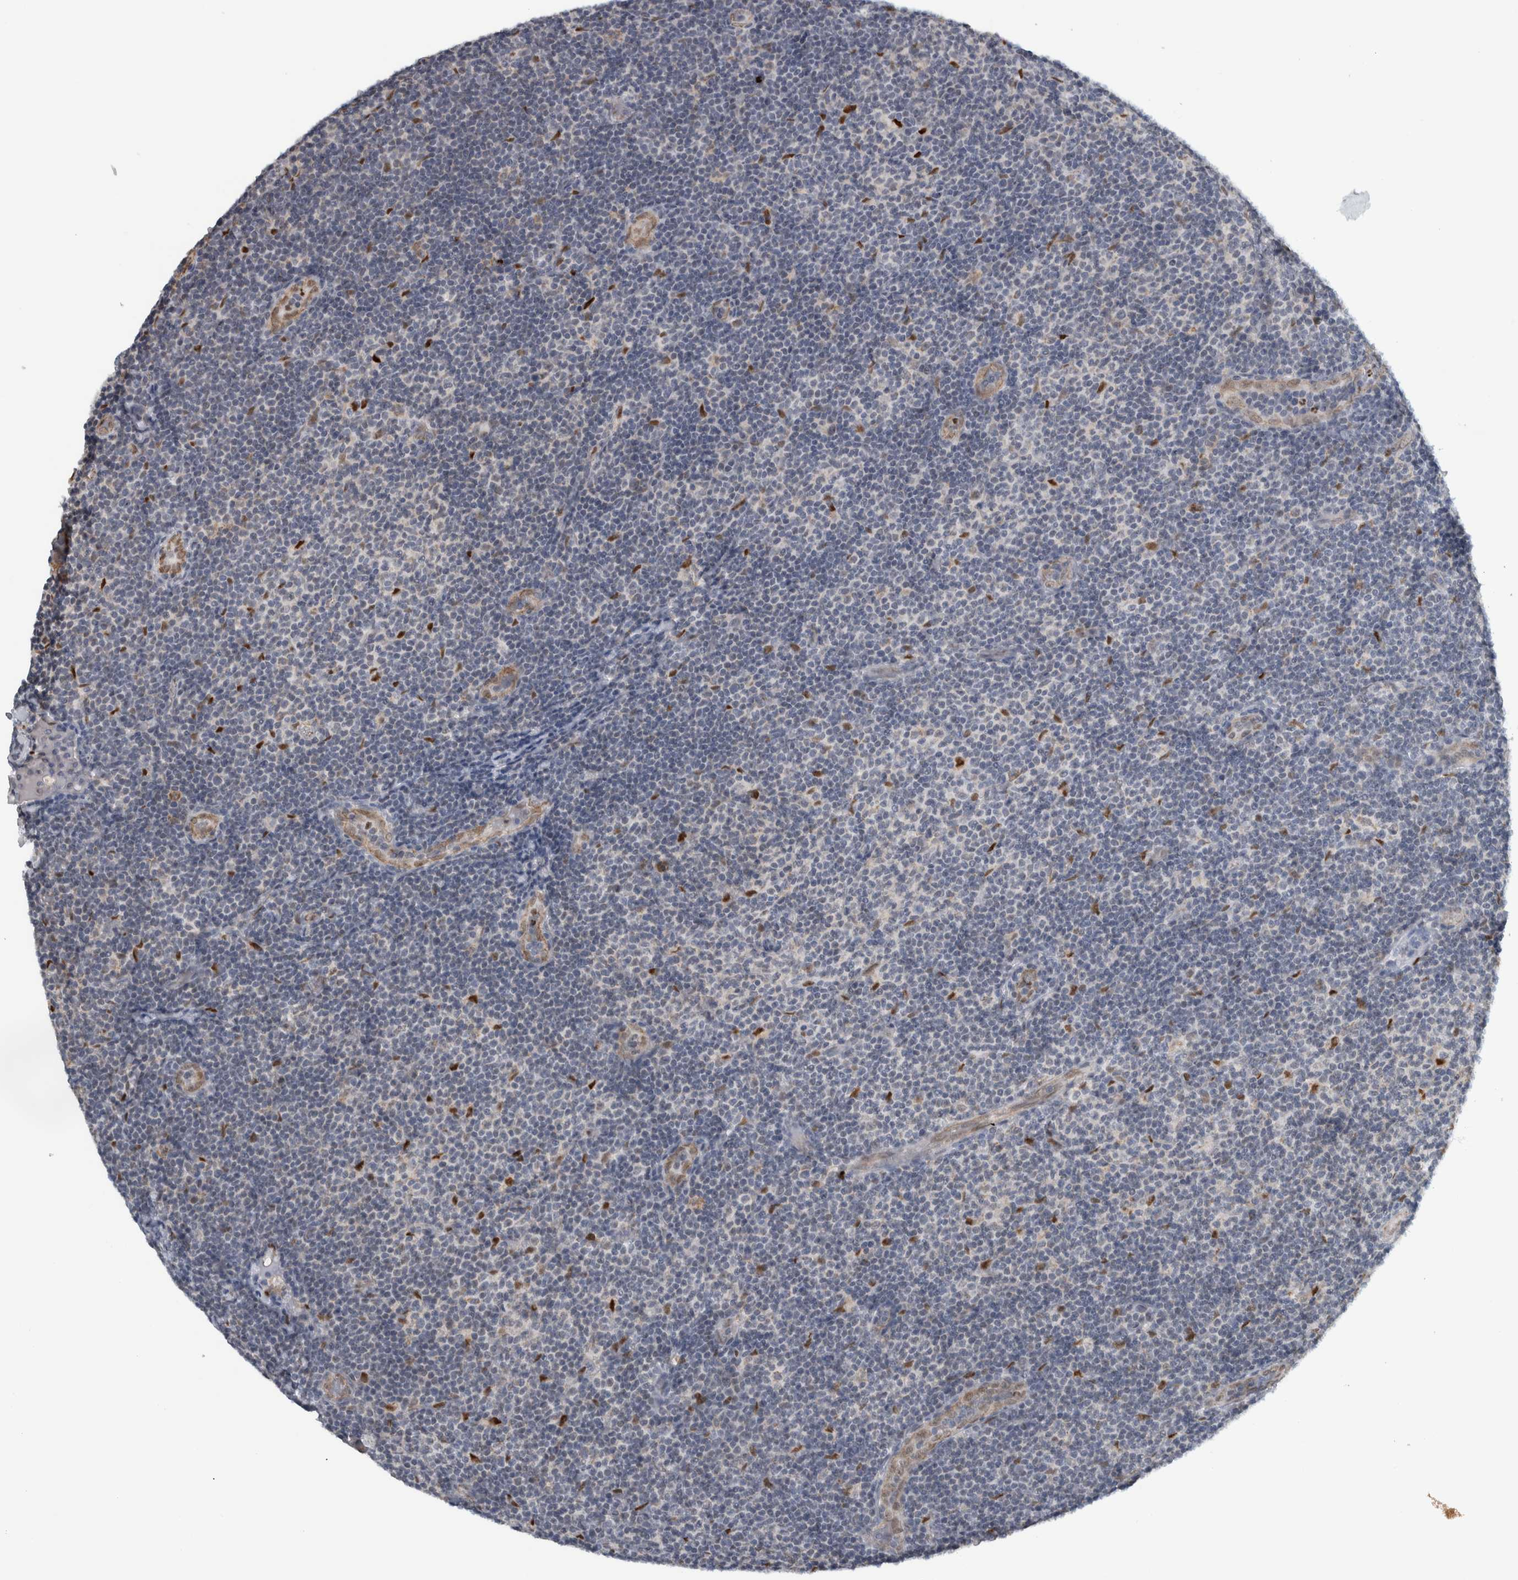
{"staining": {"intensity": "negative", "quantity": "none", "location": "none"}, "tissue": "lymphoma", "cell_type": "Tumor cells", "image_type": "cancer", "snomed": [{"axis": "morphology", "description": "Malignant lymphoma, non-Hodgkin's type, Low grade"}, {"axis": "topography", "description": "Lymph node"}], "caption": "Human low-grade malignant lymphoma, non-Hodgkin's type stained for a protein using IHC demonstrates no expression in tumor cells.", "gene": "ADPRM", "patient": {"sex": "male", "age": 83}}